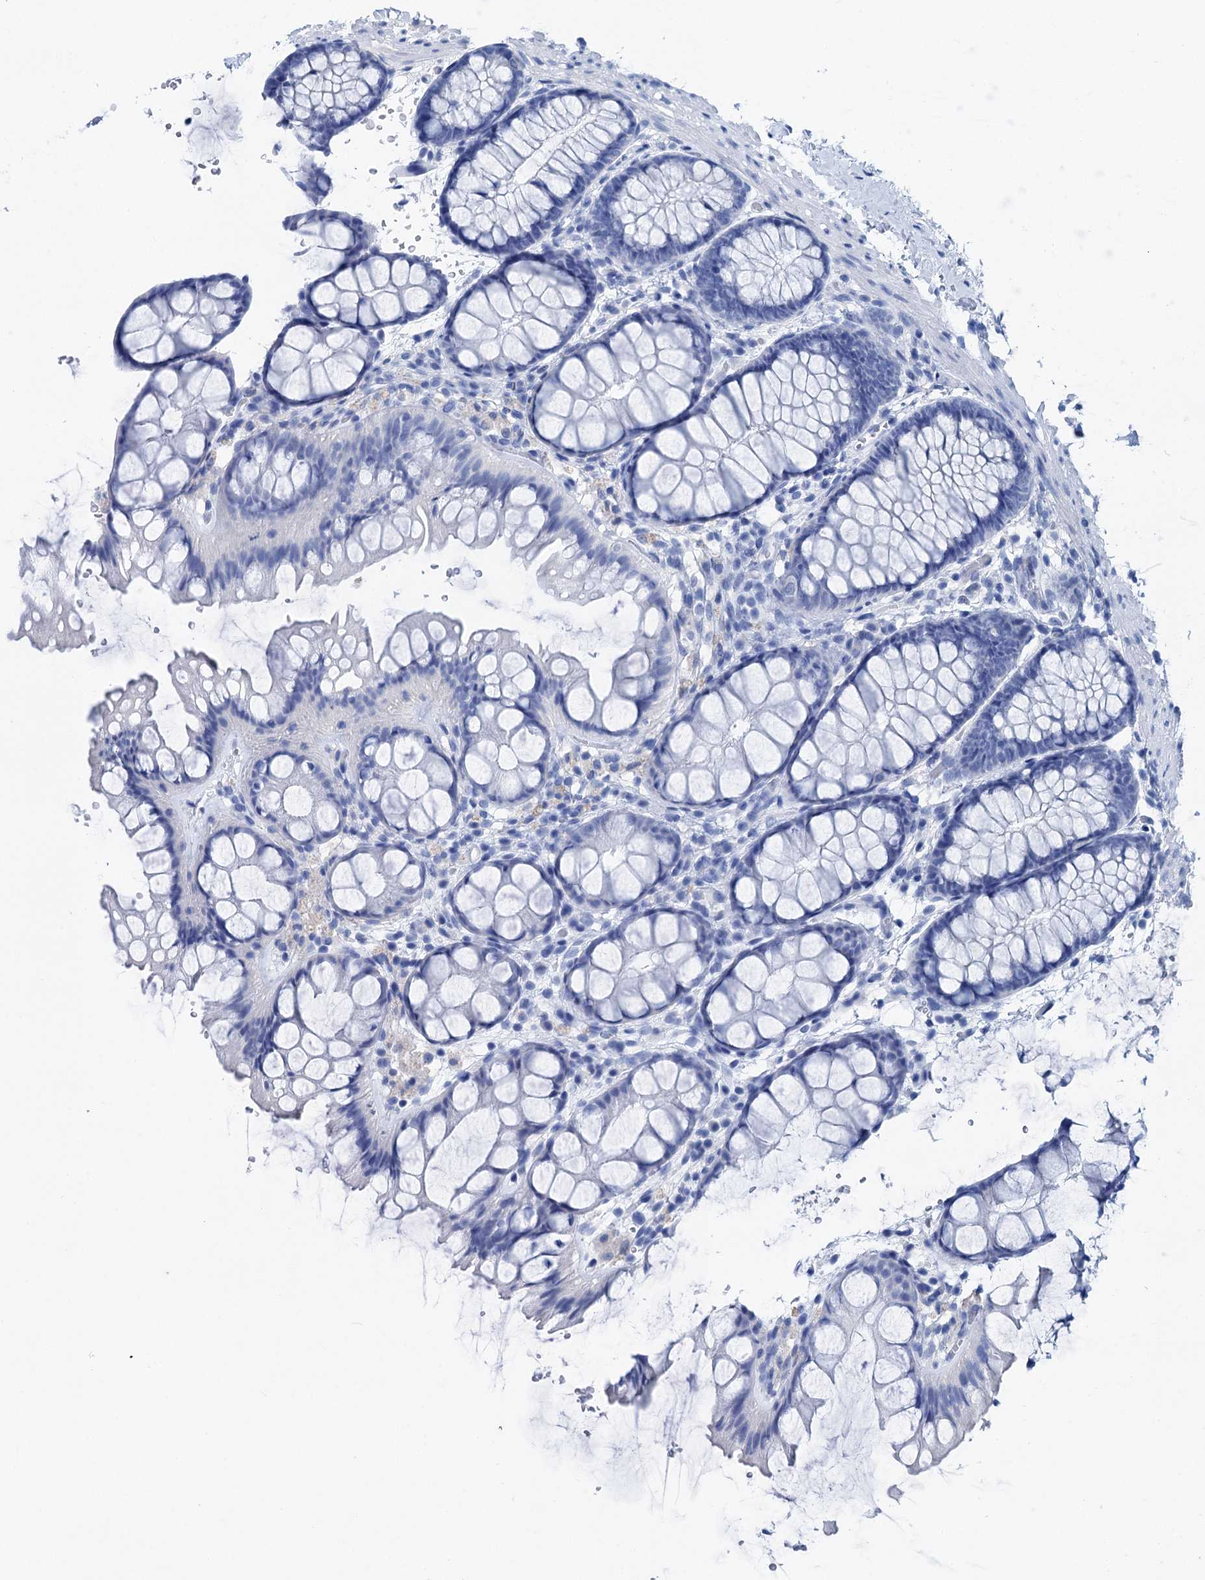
{"staining": {"intensity": "negative", "quantity": "none", "location": "none"}, "tissue": "colon", "cell_type": "Endothelial cells", "image_type": "normal", "snomed": [{"axis": "morphology", "description": "Normal tissue, NOS"}, {"axis": "topography", "description": "Colon"}], "caption": "This is an immunohistochemistry image of unremarkable colon. There is no positivity in endothelial cells.", "gene": "BRINP1", "patient": {"sex": "male", "age": 47}}